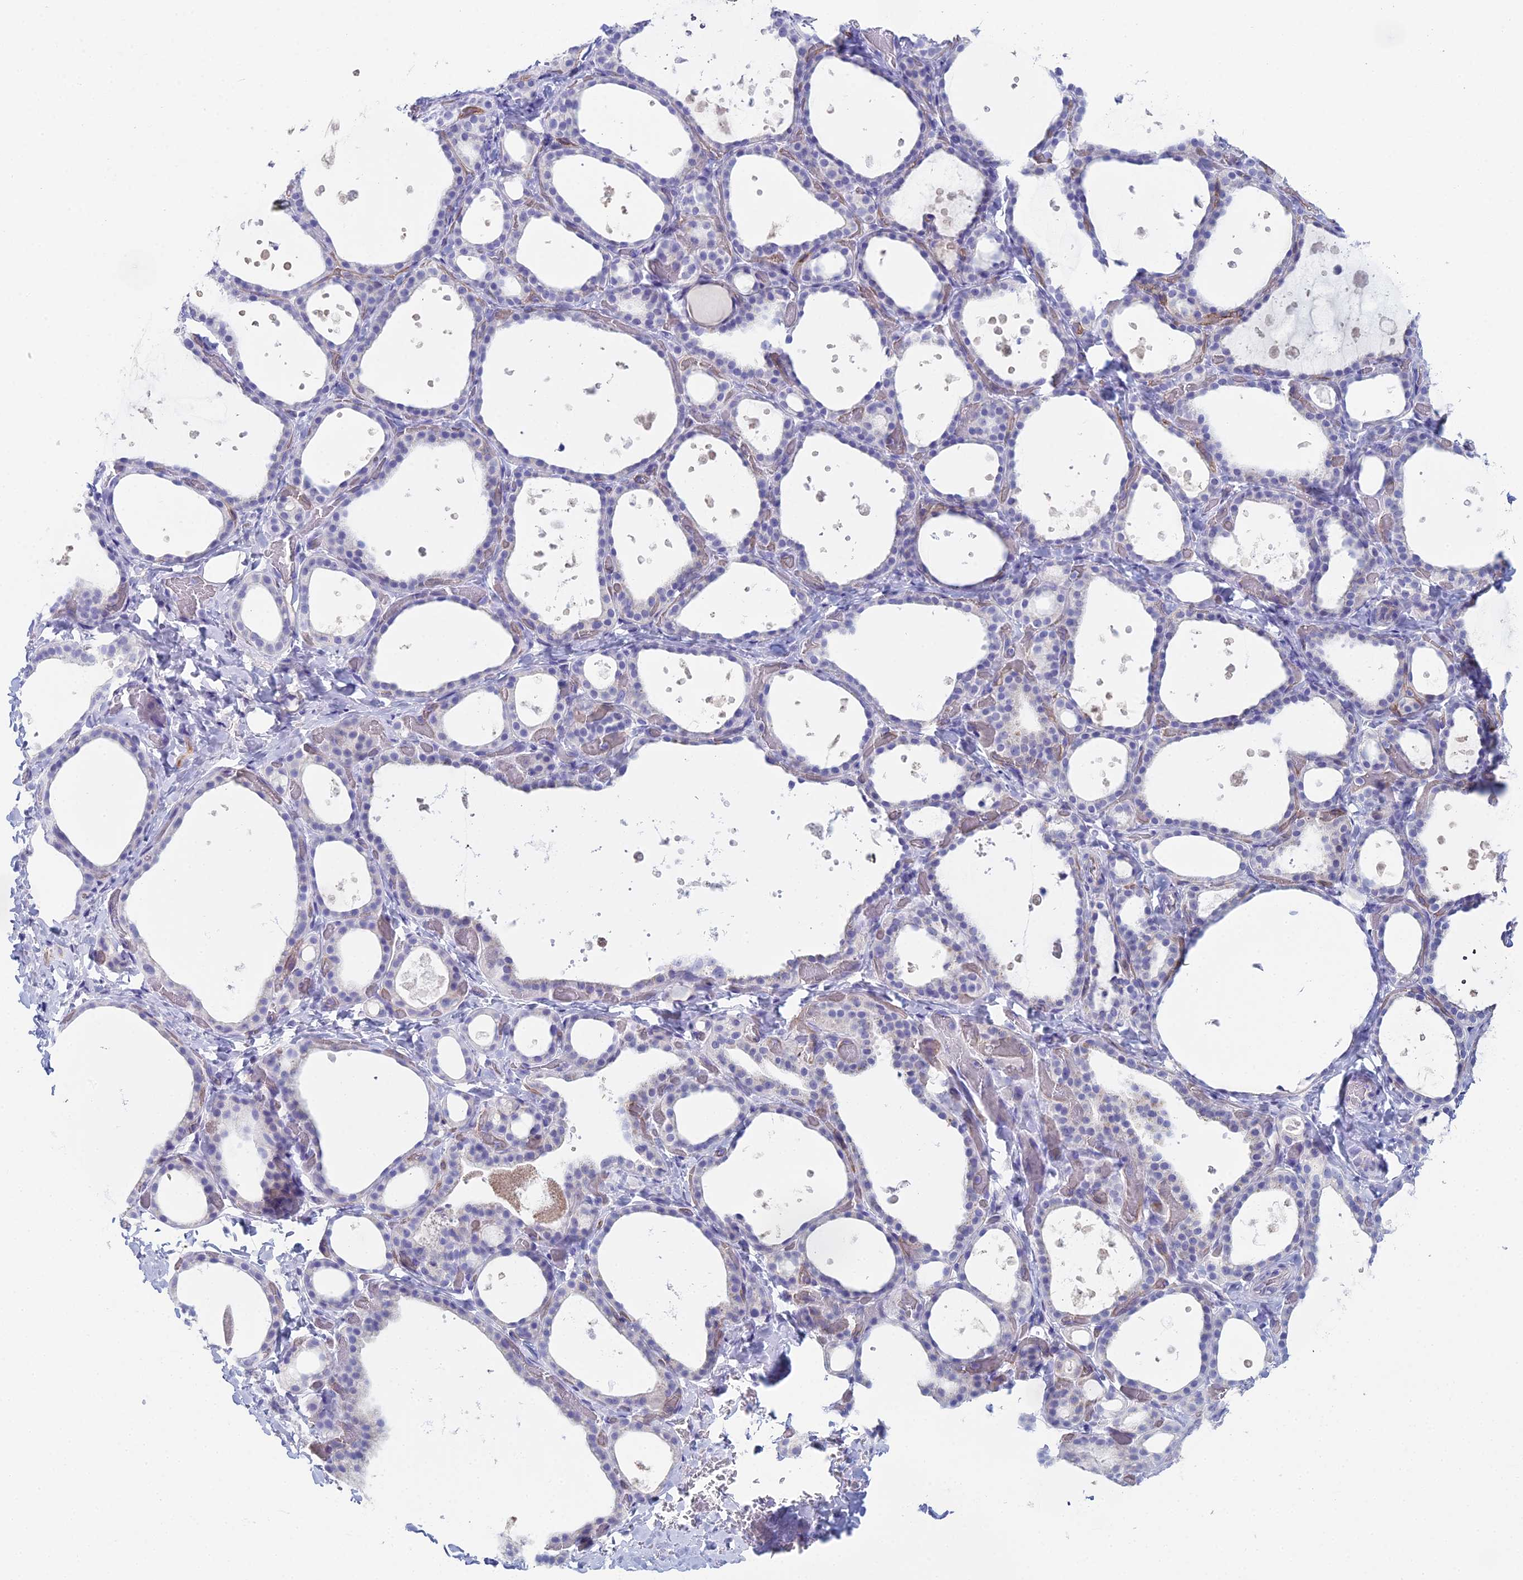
{"staining": {"intensity": "negative", "quantity": "none", "location": "none"}, "tissue": "thyroid gland", "cell_type": "Glandular cells", "image_type": "normal", "snomed": [{"axis": "morphology", "description": "Normal tissue, NOS"}, {"axis": "topography", "description": "Thyroid gland"}], "caption": "Immunohistochemistry of benign thyroid gland demonstrates no staining in glandular cells.", "gene": "ACE", "patient": {"sex": "female", "age": 44}}